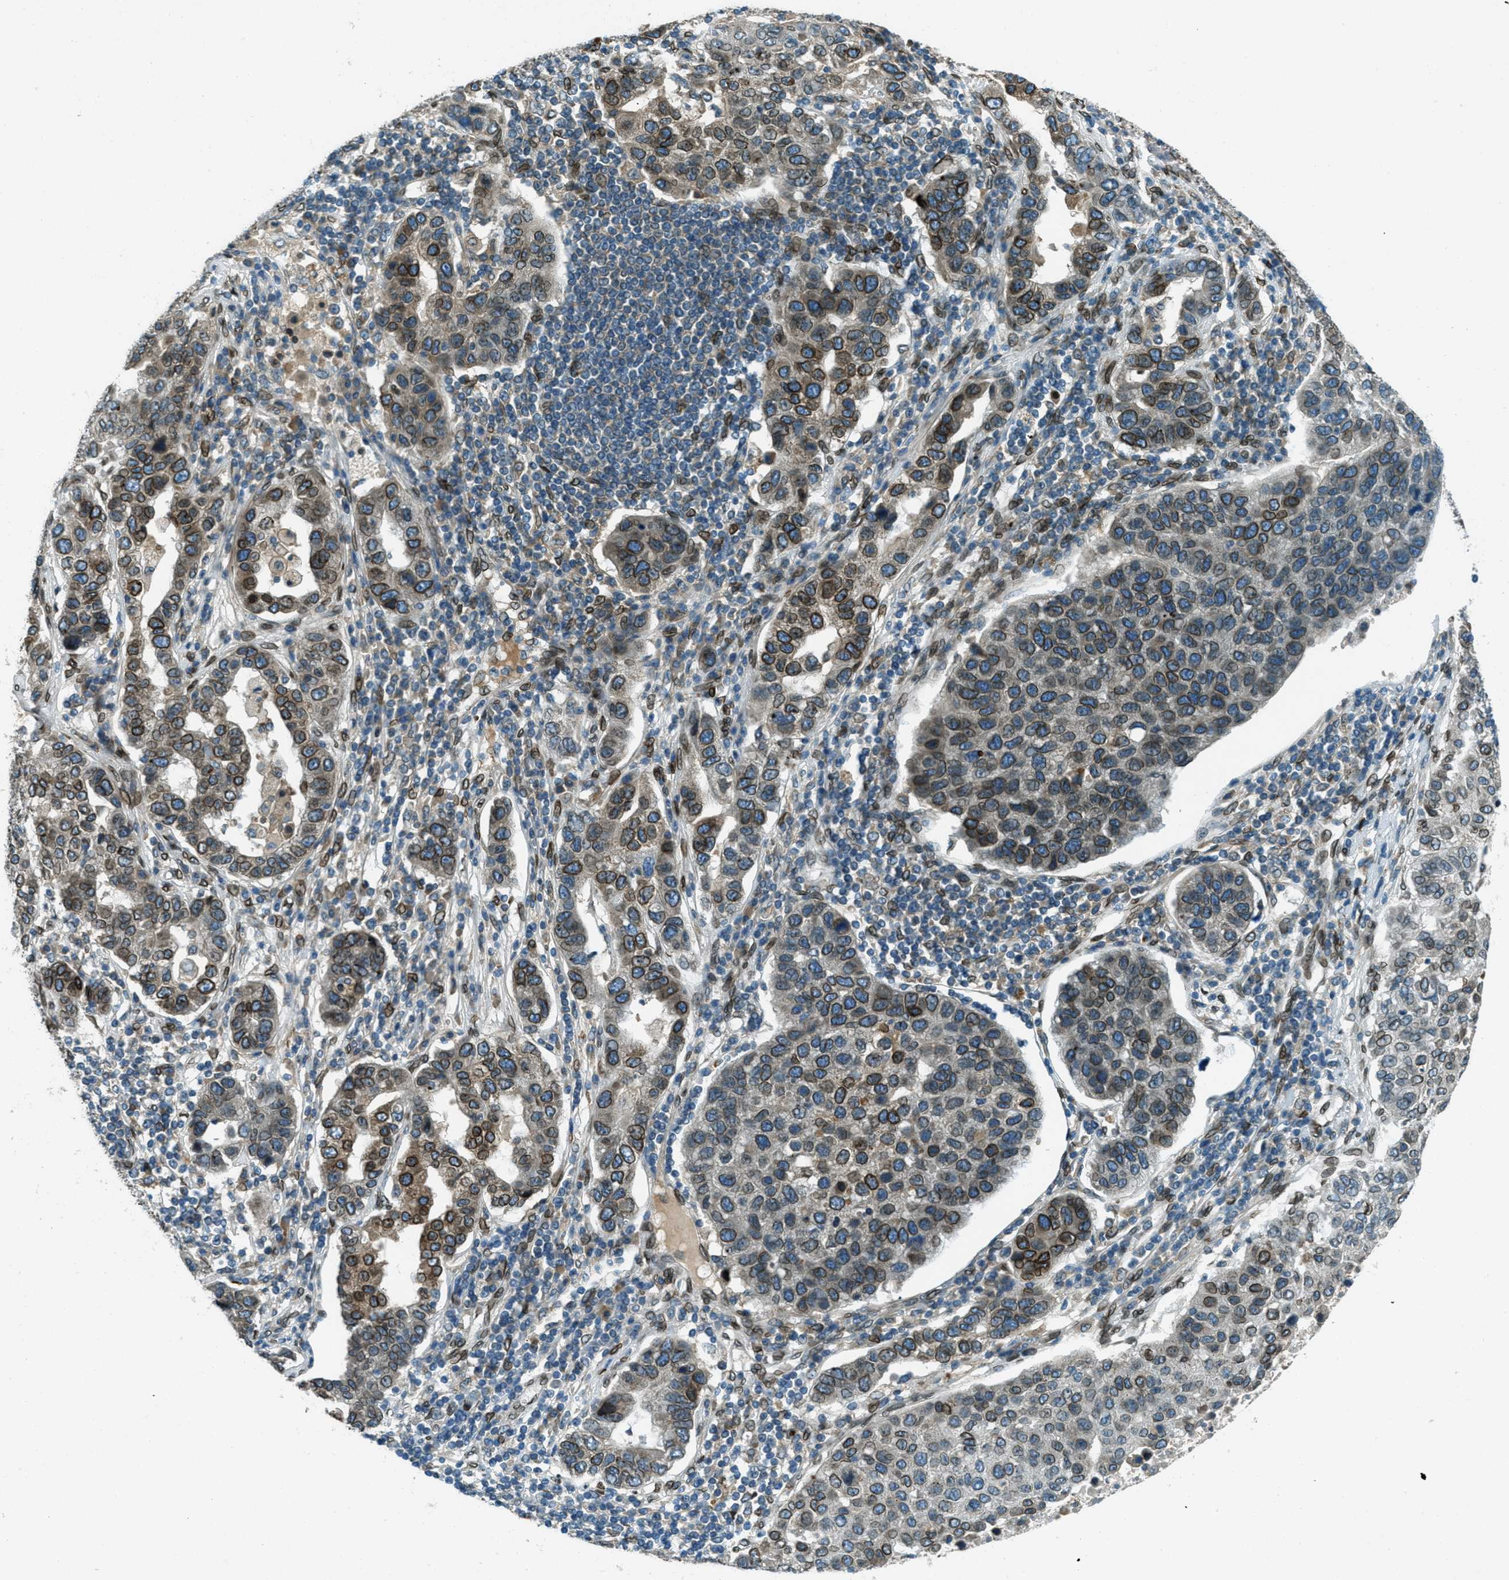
{"staining": {"intensity": "moderate", "quantity": ">75%", "location": "cytoplasmic/membranous,nuclear"}, "tissue": "pancreatic cancer", "cell_type": "Tumor cells", "image_type": "cancer", "snomed": [{"axis": "morphology", "description": "Adenocarcinoma, NOS"}, {"axis": "topography", "description": "Pancreas"}], "caption": "High-magnification brightfield microscopy of adenocarcinoma (pancreatic) stained with DAB (brown) and counterstained with hematoxylin (blue). tumor cells exhibit moderate cytoplasmic/membranous and nuclear staining is seen in approximately>75% of cells. (Stains: DAB (3,3'-diaminobenzidine) in brown, nuclei in blue, Microscopy: brightfield microscopy at high magnification).", "gene": "LEMD2", "patient": {"sex": "female", "age": 61}}